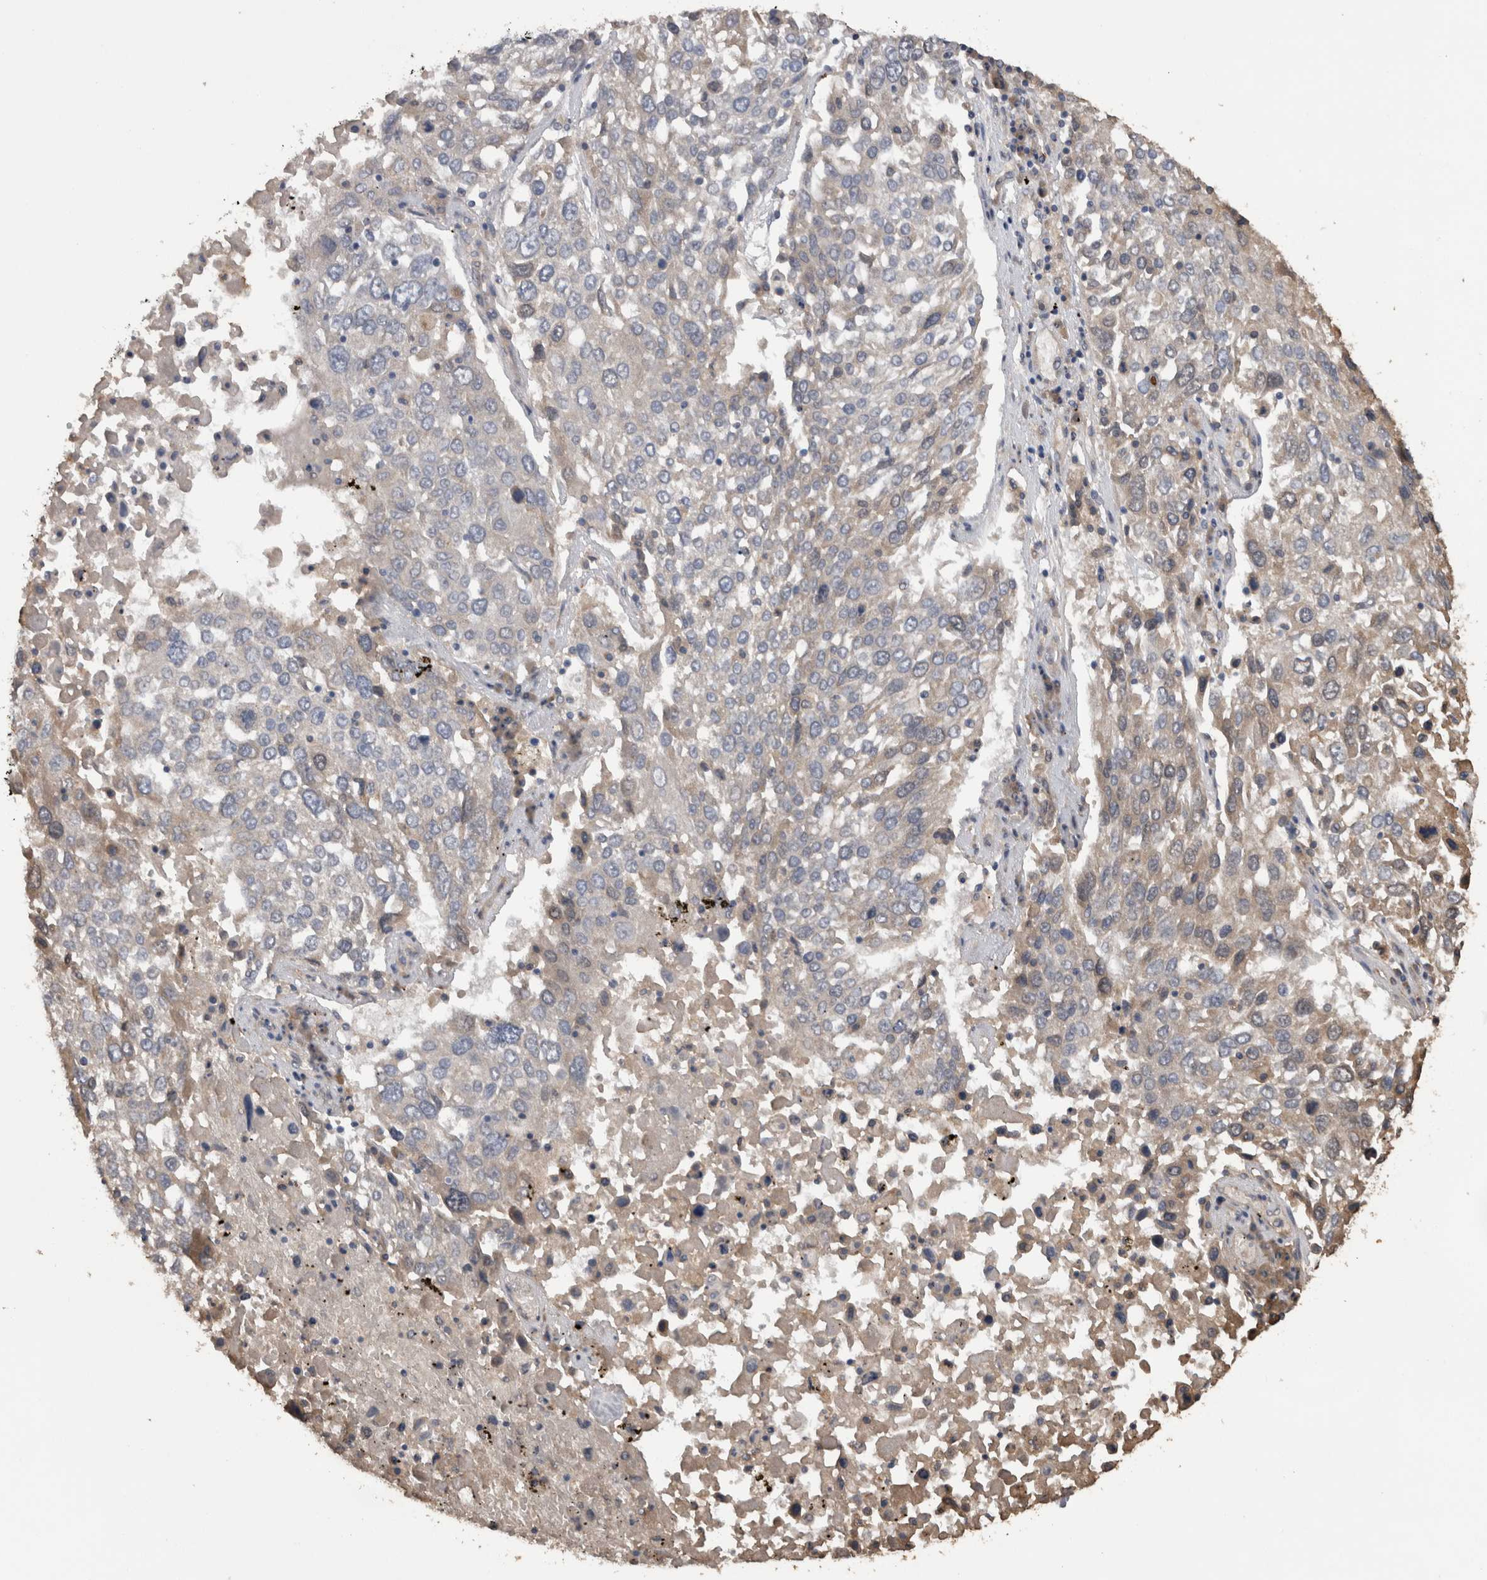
{"staining": {"intensity": "negative", "quantity": "none", "location": "none"}, "tissue": "lung cancer", "cell_type": "Tumor cells", "image_type": "cancer", "snomed": [{"axis": "morphology", "description": "Squamous cell carcinoma, NOS"}, {"axis": "topography", "description": "Lung"}], "caption": "A high-resolution micrograph shows IHC staining of squamous cell carcinoma (lung), which displays no significant expression in tumor cells. Brightfield microscopy of IHC stained with DAB (3,3'-diaminobenzidine) (brown) and hematoxylin (blue), captured at high magnification.", "gene": "TMED7", "patient": {"sex": "male", "age": 65}}